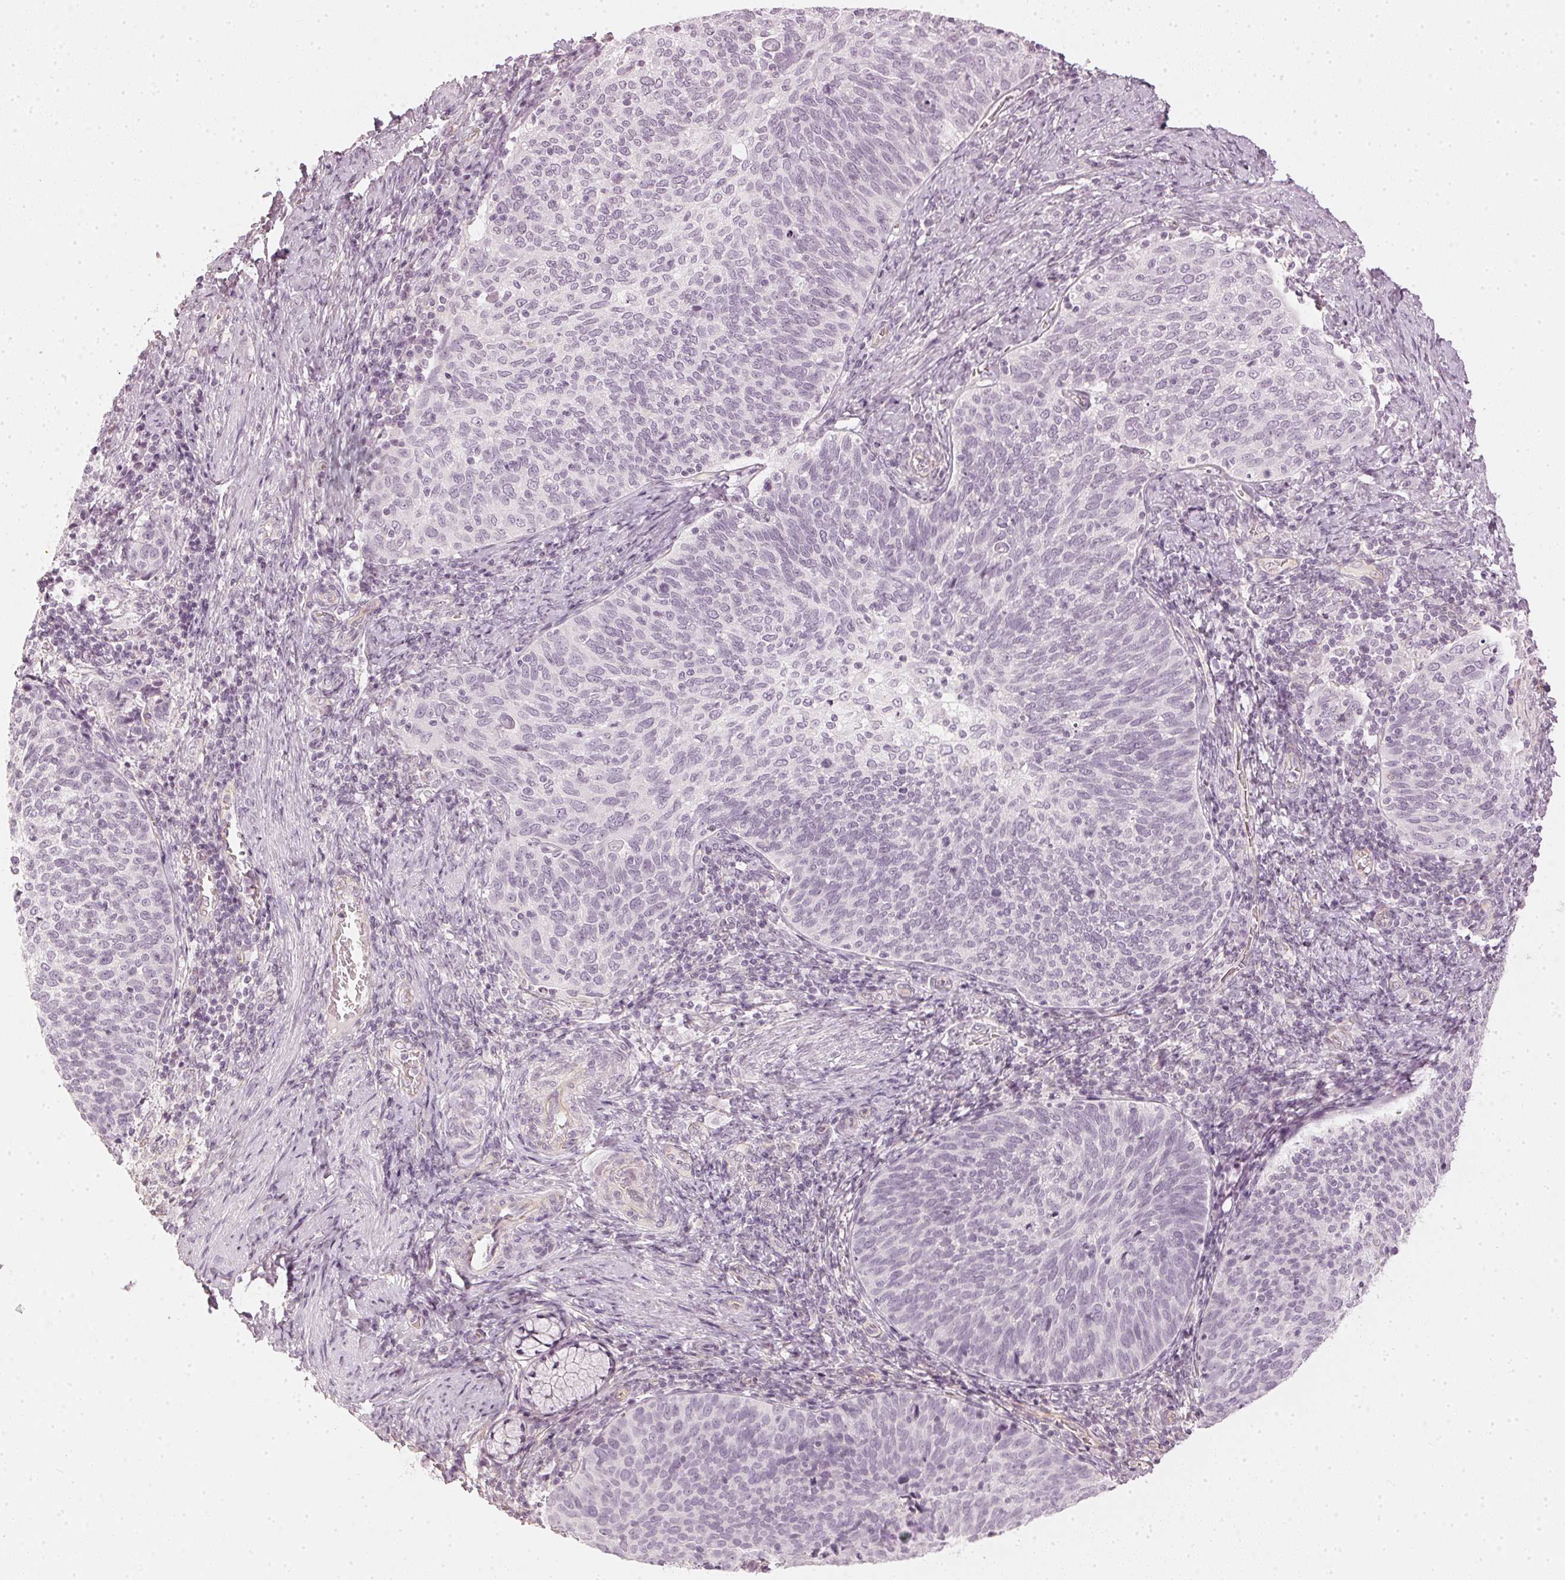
{"staining": {"intensity": "negative", "quantity": "none", "location": "none"}, "tissue": "cervical cancer", "cell_type": "Tumor cells", "image_type": "cancer", "snomed": [{"axis": "morphology", "description": "Squamous cell carcinoma, NOS"}, {"axis": "topography", "description": "Cervix"}], "caption": "This is a image of IHC staining of cervical cancer, which shows no staining in tumor cells. The staining was performed using DAB (3,3'-diaminobenzidine) to visualize the protein expression in brown, while the nuclei were stained in blue with hematoxylin (Magnification: 20x).", "gene": "APLP1", "patient": {"sex": "female", "age": 61}}